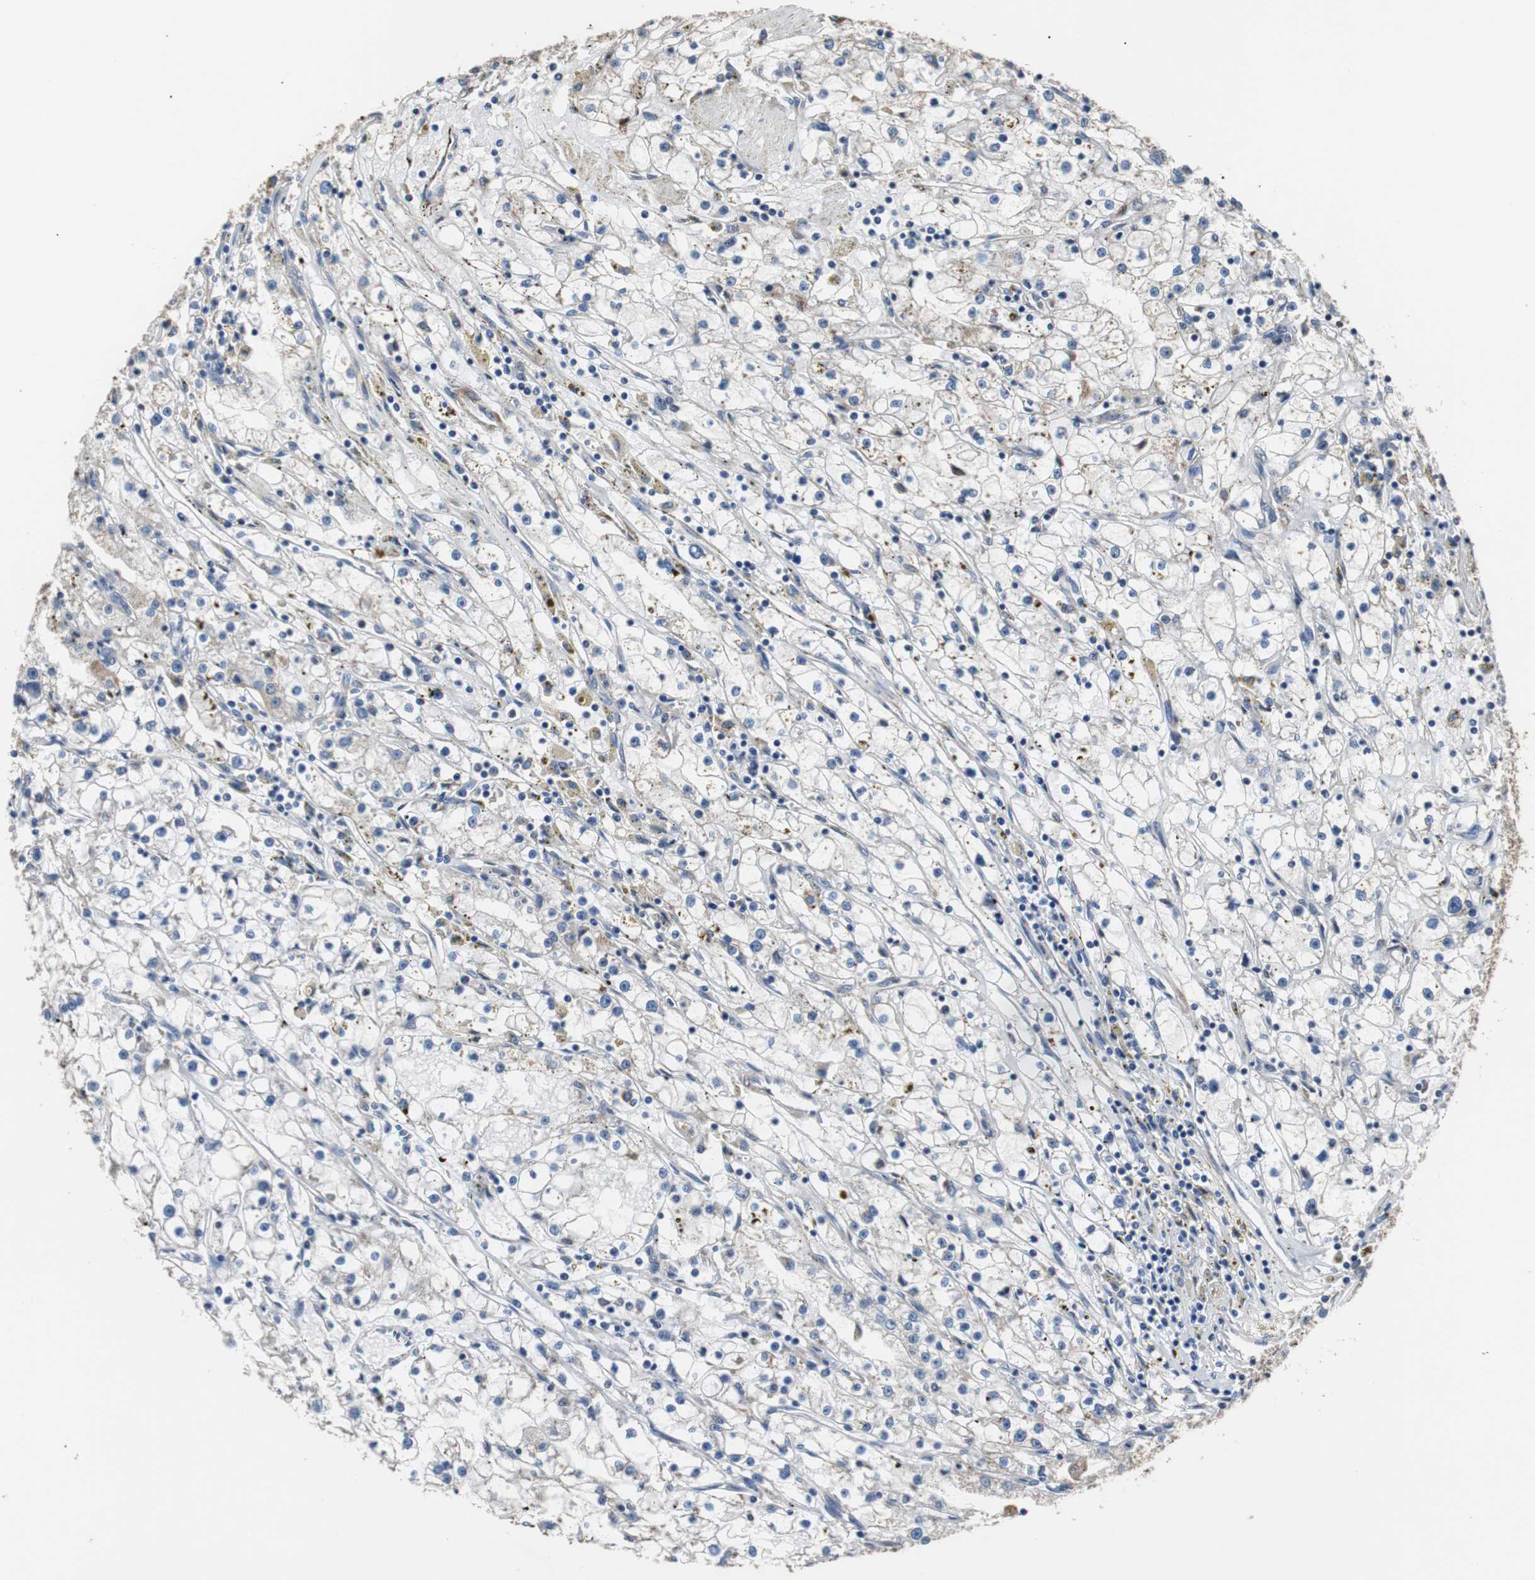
{"staining": {"intensity": "weak", "quantity": "<25%", "location": "cytoplasmic/membranous"}, "tissue": "renal cancer", "cell_type": "Tumor cells", "image_type": "cancer", "snomed": [{"axis": "morphology", "description": "Adenocarcinoma, NOS"}, {"axis": "topography", "description": "Kidney"}], "caption": "Tumor cells show no significant positivity in renal cancer (adenocarcinoma).", "gene": "PITRM1", "patient": {"sex": "male", "age": 56}}